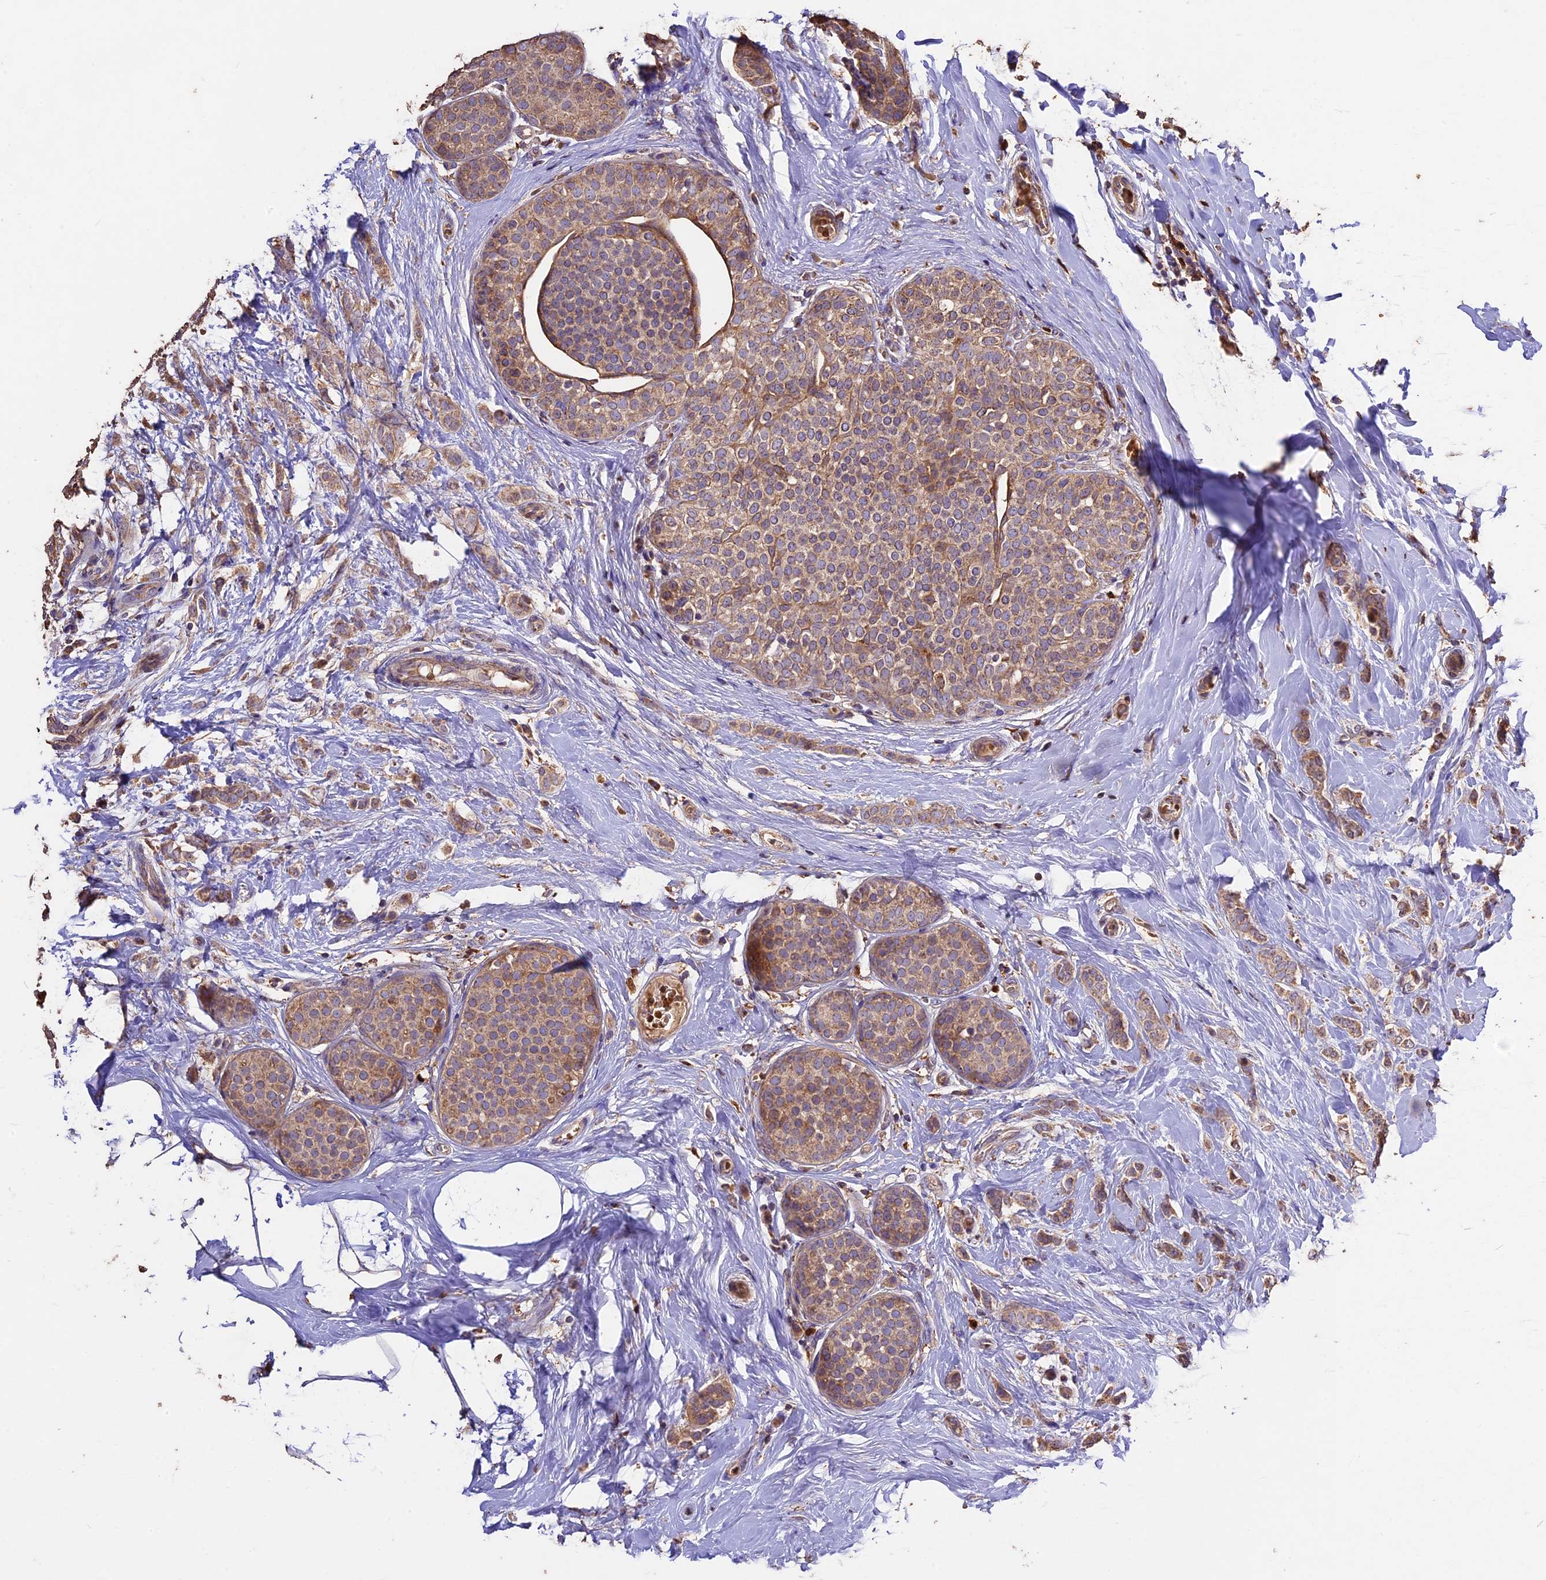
{"staining": {"intensity": "moderate", "quantity": ">75%", "location": "cytoplasmic/membranous"}, "tissue": "breast cancer", "cell_type": "Tumor cells", "image_type": "cancer", "snomed": [{"axis": "morphology", "description": "Lobular carcinoma, in situ"}, {"axis": "morphology", "description": "Lobular carcinoma"}, {"axis": "topography", "description": "Breast"}], "caption": "Moderate cytoplasmic/membranous positivity is seen in about >75% of tumor cells in breast cancer. (DAB (3,3'-diaminobenzidine) IHC, brown staining for protein, blue staining for nuclei).", "gene": "CRLF1", "patient": {"sex": "female", "age": 41}}